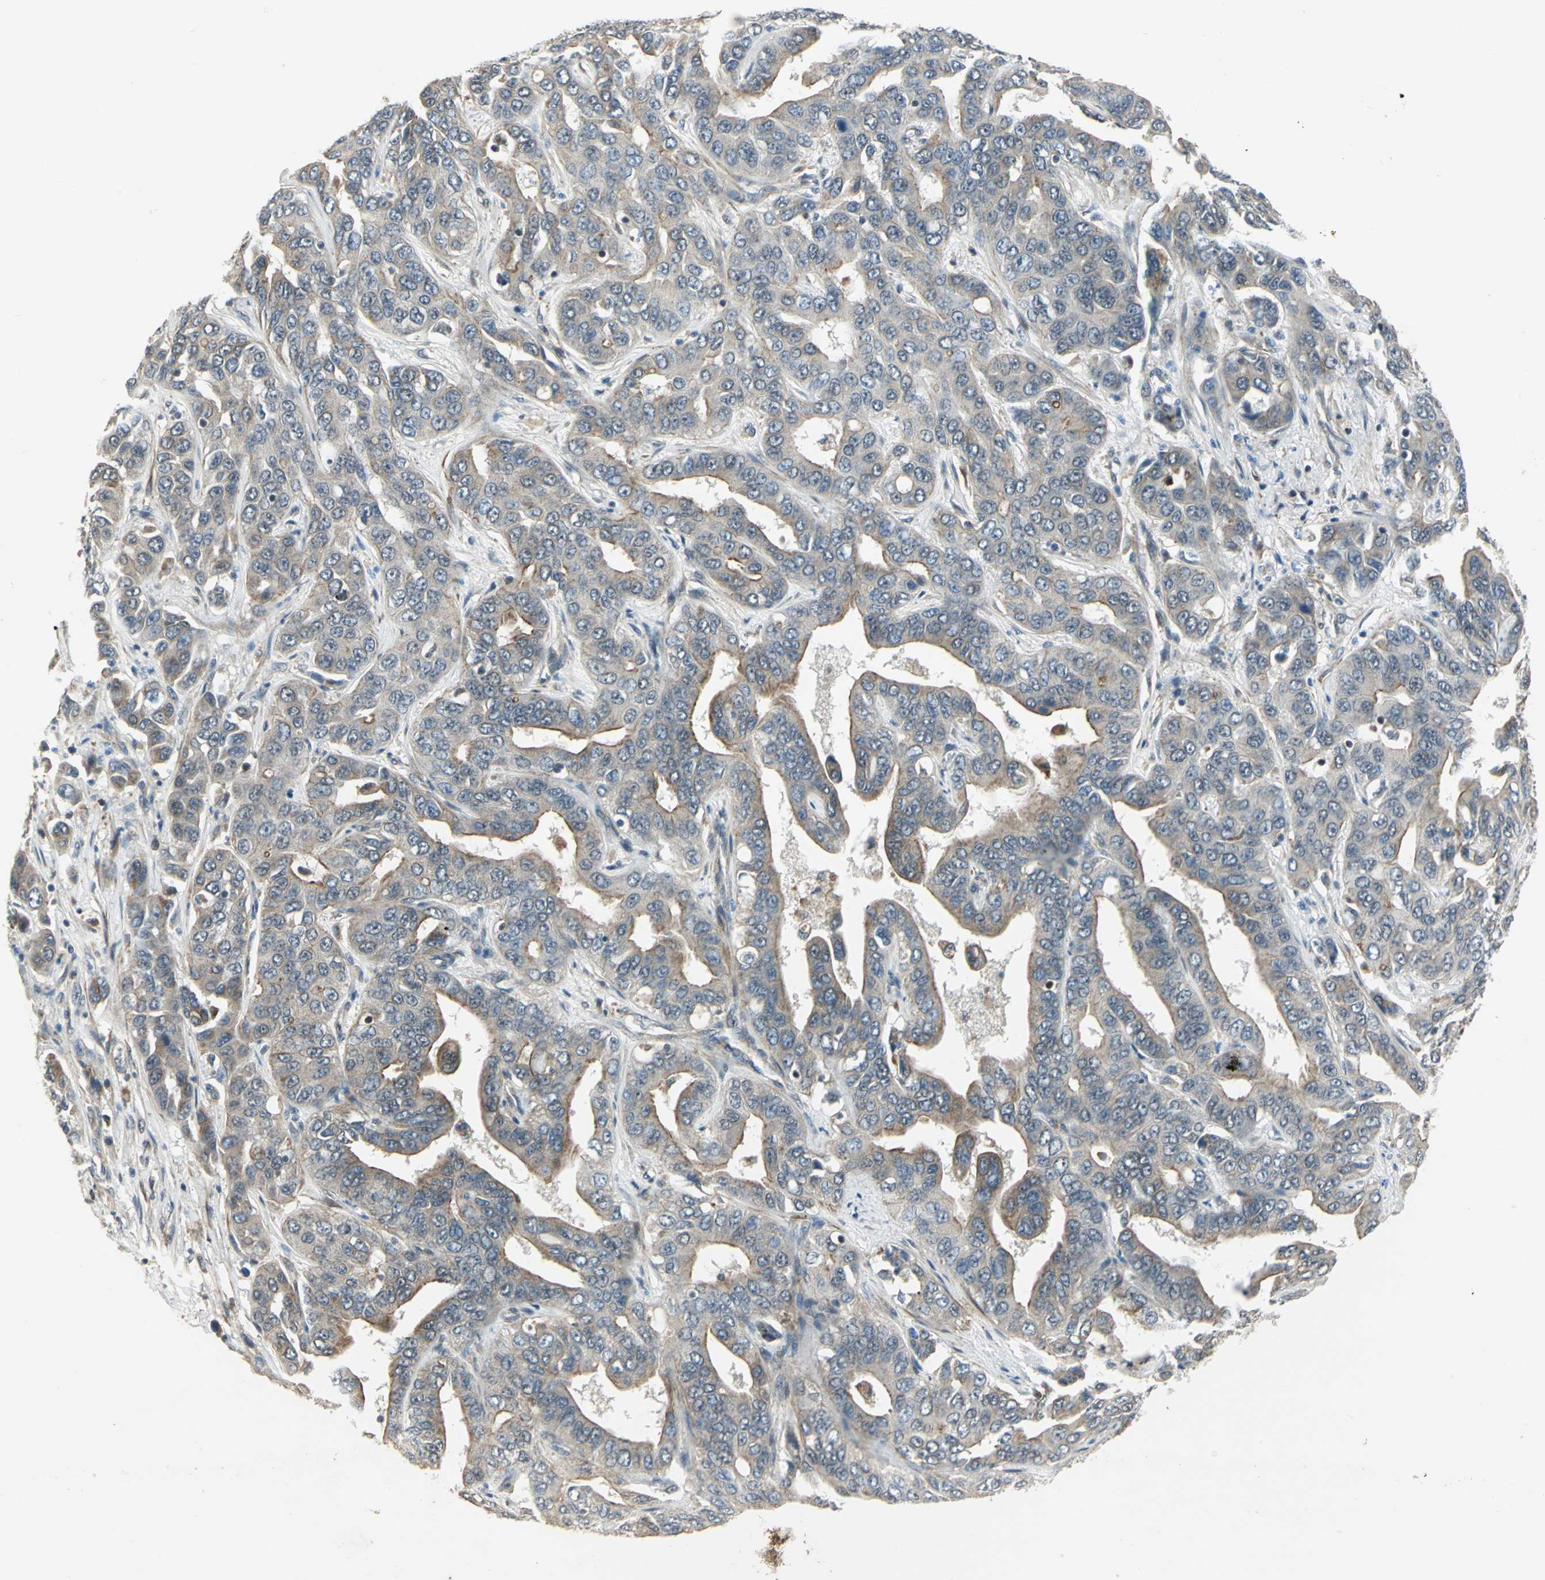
{"staining": {"intensity": "moderate", "quantity": "25%-75%", "location": "cytoplasmic/membranous"}, "tissue": "liver cancer", "cell_type": "Tumor cells", "image_type": "cancer", "snomed": [{"axis": "morphology", "description": "Cholangiocarcinoma"}, {"axis": "topography", "description": "Liver"}], "caption": "Tumor cells show medium levels of moderate cytoplasmic/membranous expression in approximately 25%-75% of cells in human liver cholangiocarcinoma.", "gene": "PLAGL2", "patient": {"sex": "female", "age": 52}}